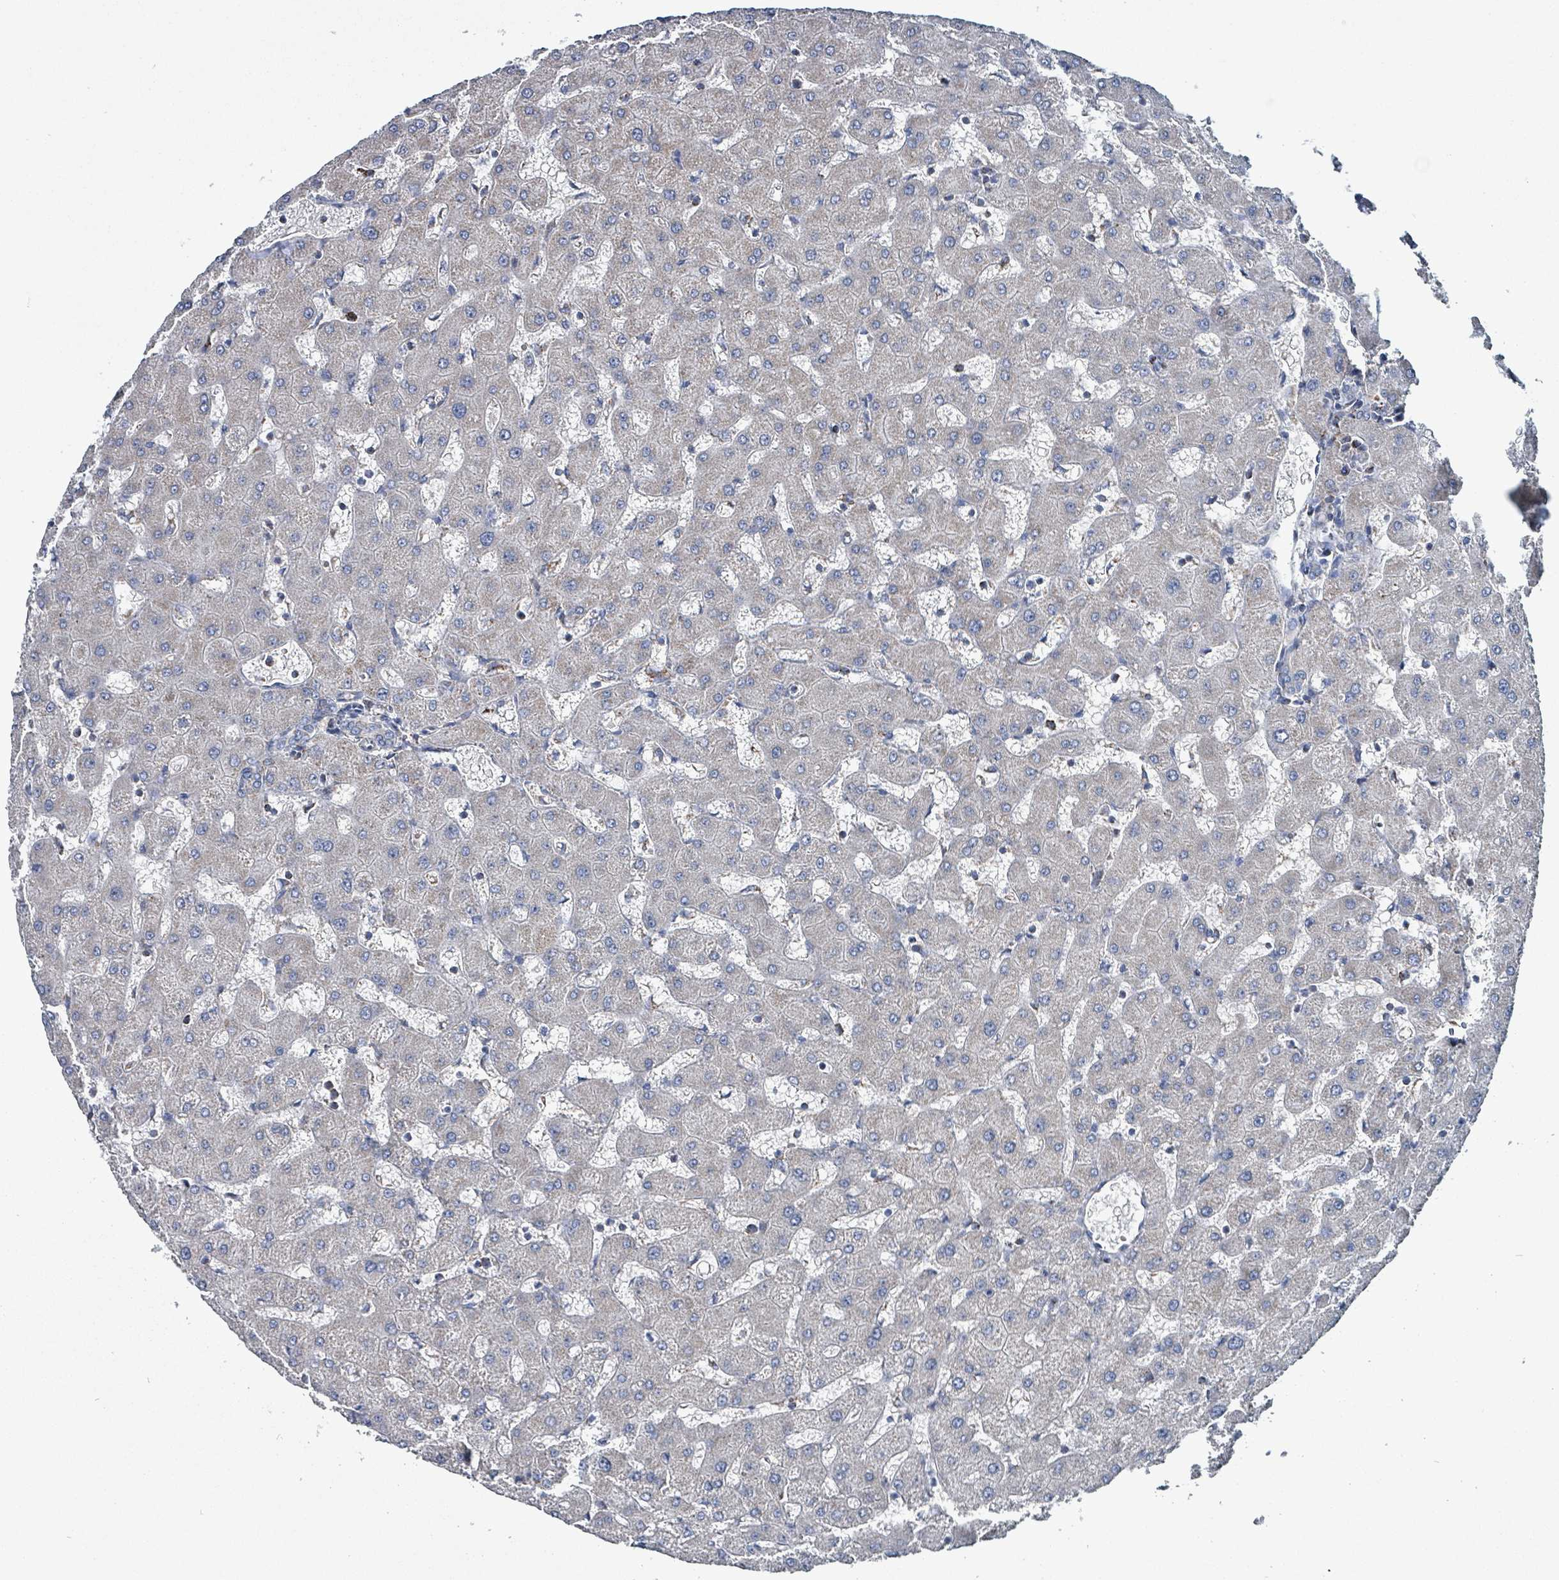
{"staining": {"intensity": "negative", "quantity": "none", "location": "none"}, "tissue": "liver", "cell_type": "Cholangiocytes", "image_type": "normal", "snomed": [{"axis": "morphology", "description": "Normal tissue, NOS"}, {"axis": "topography", "description": "Liver"}], "caption": "Cholangiocytes show no significant protein positivity in benign liver. (Stains: DAB (3,3'-diaminobenzidine) IHC with hematoxylin counter stain, Microscopy: brightfield microscopy at high magnification).", "gene": "IDH3B", "patient": {"sex": "female", "age": 63}}